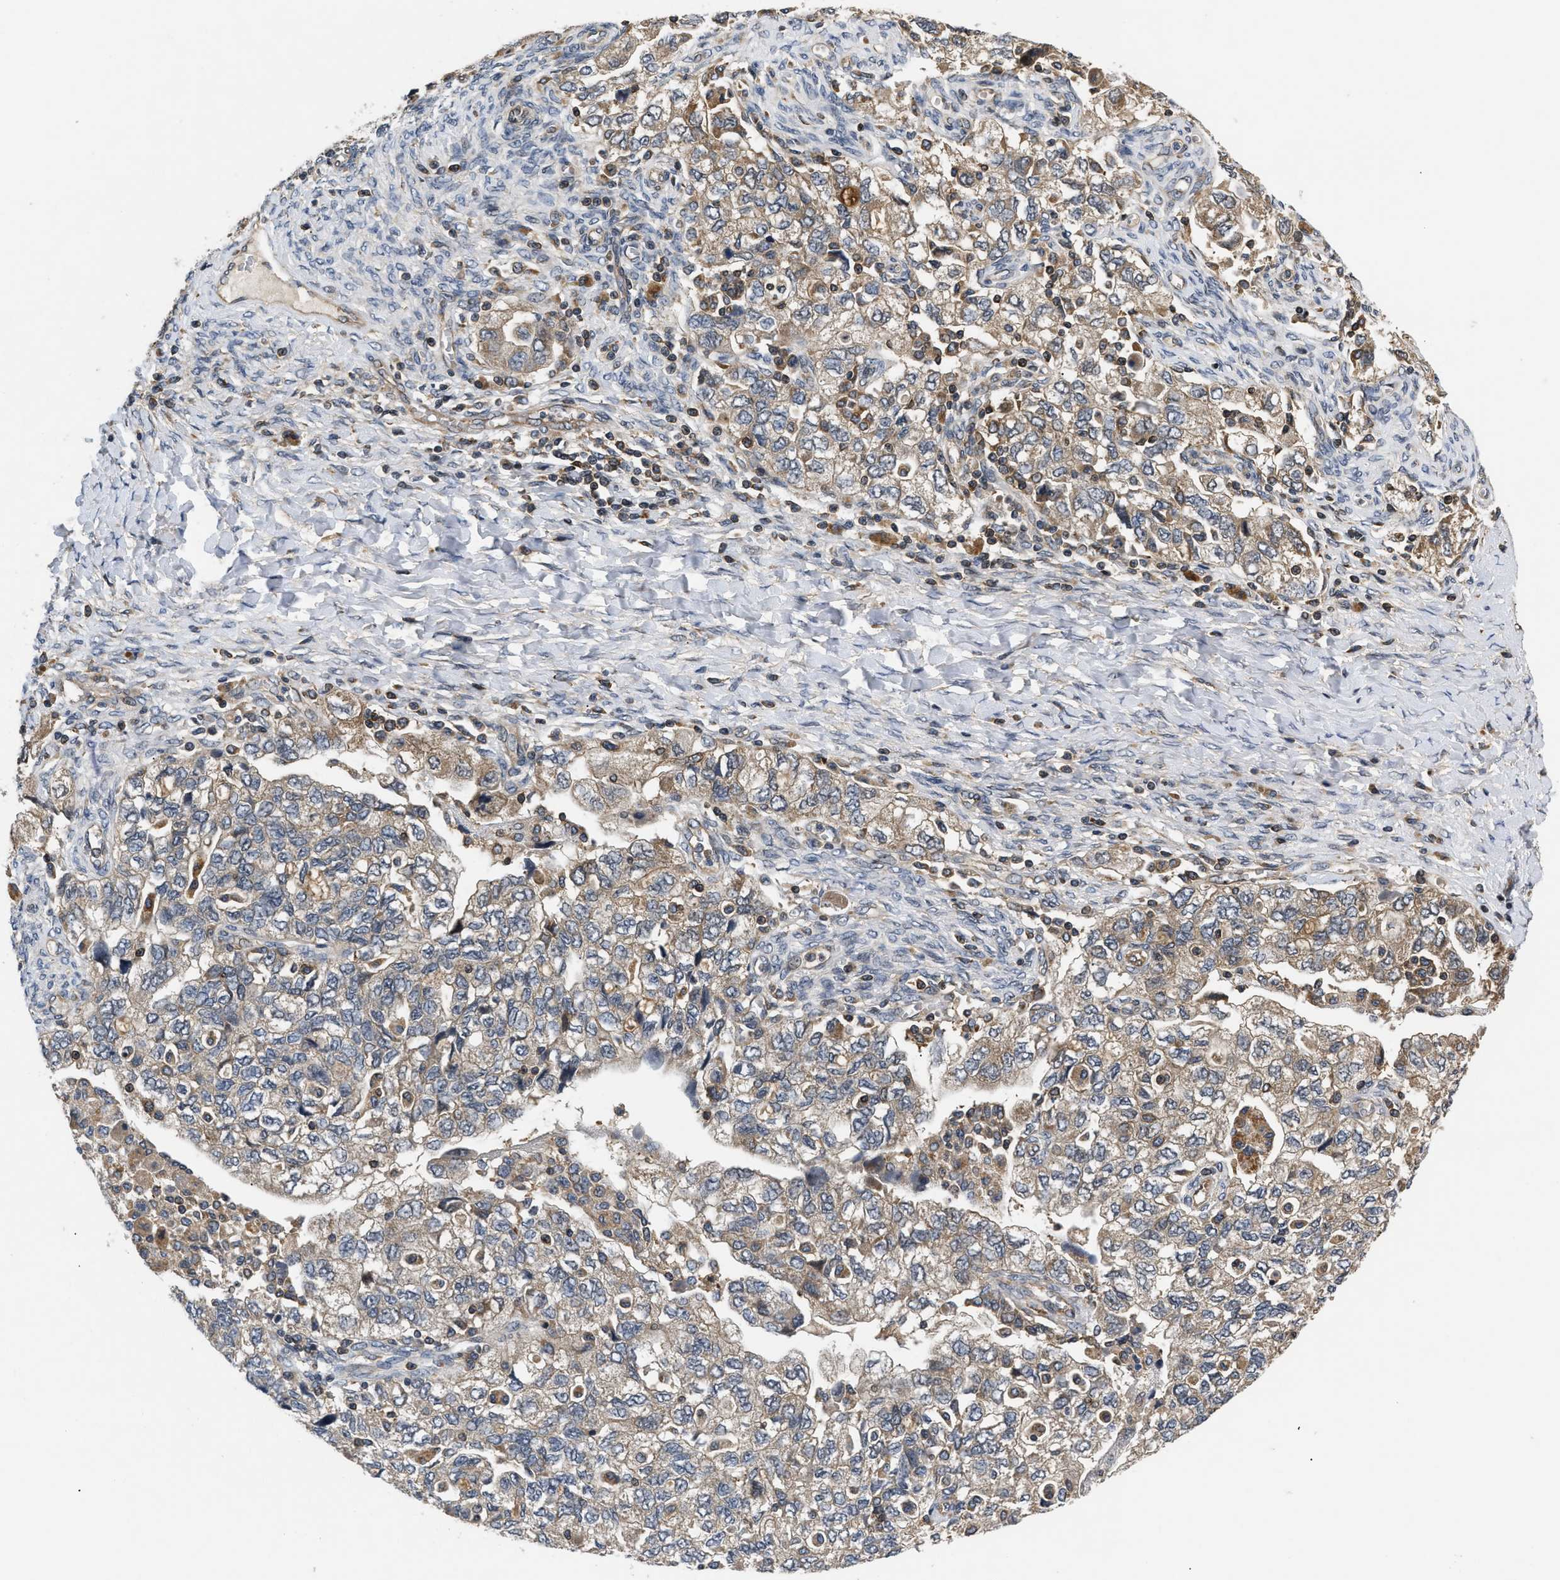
{"staining": {"intensity": "moderate", "quantity": "25%-75%", "location": "cytoplasmic/membranous"}, "tissue": "ovarian cancer", "cell_type": "Tumor cells", "image_type": "cancer", "snomed": [{"axis": "morphology", "description": "Carcinoma, NOS"}, {"axis": "morphology", "description": "Cystadenocarcinoma, serous, NOS"}, {"axis": "topography", "description": "Ovary"}], "caption": "Immunohistochemistry (IHC) staining of ovarian cancer (carcinoma), which reveals medium levels of moderate cytoplasmic/membranous expression in approximately 25%-75% of tumor cells indicating moderate cytoplasmic/membranous protein staining. The staining was performed using DAB (brown) for protein detection and nuclei were counterstained in hematoxylin (blue).", "gene": "HMGCR", "patient": {"sex": "female", "age": 69}}